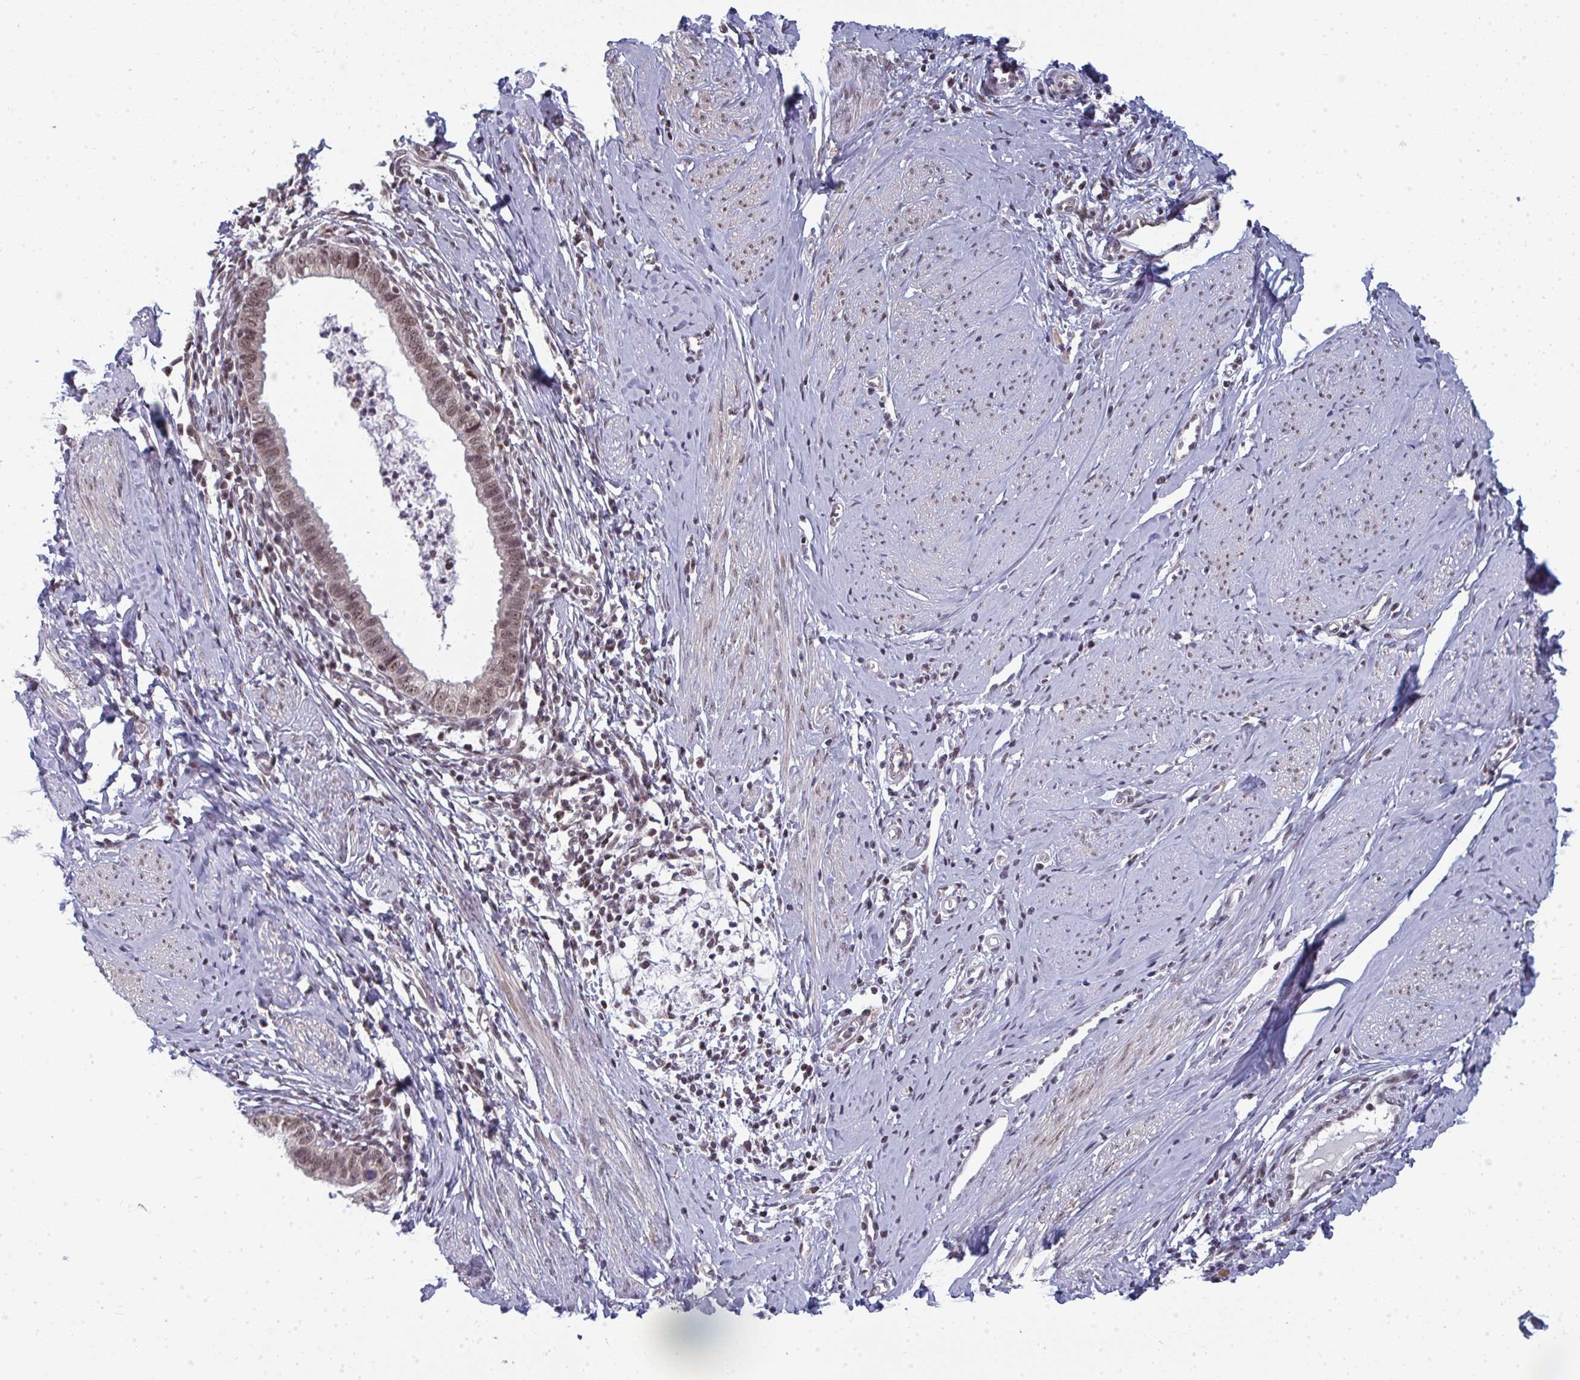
{"staining": {"intensity": "moderate", "quantity": ">75%", "location": "nuclear"}, "tissue": "cervical cancer", "cell_type": "Tumor cells", "image_type": "cancer", "snomed": [{"axis": "morphology", "description": "Adenocarcinoma, NOS"}, {"axis": "topography", "description": "Cervix"}], "caption": "Immunohistochemical staining of cervical cancer (adenocarcinoma) exhibits medium levels of moderate nuclear protein expression in approximately >75% of tumor cells.", "gene": "ATF1", "patient": {"sex": "female", "age": 36}}